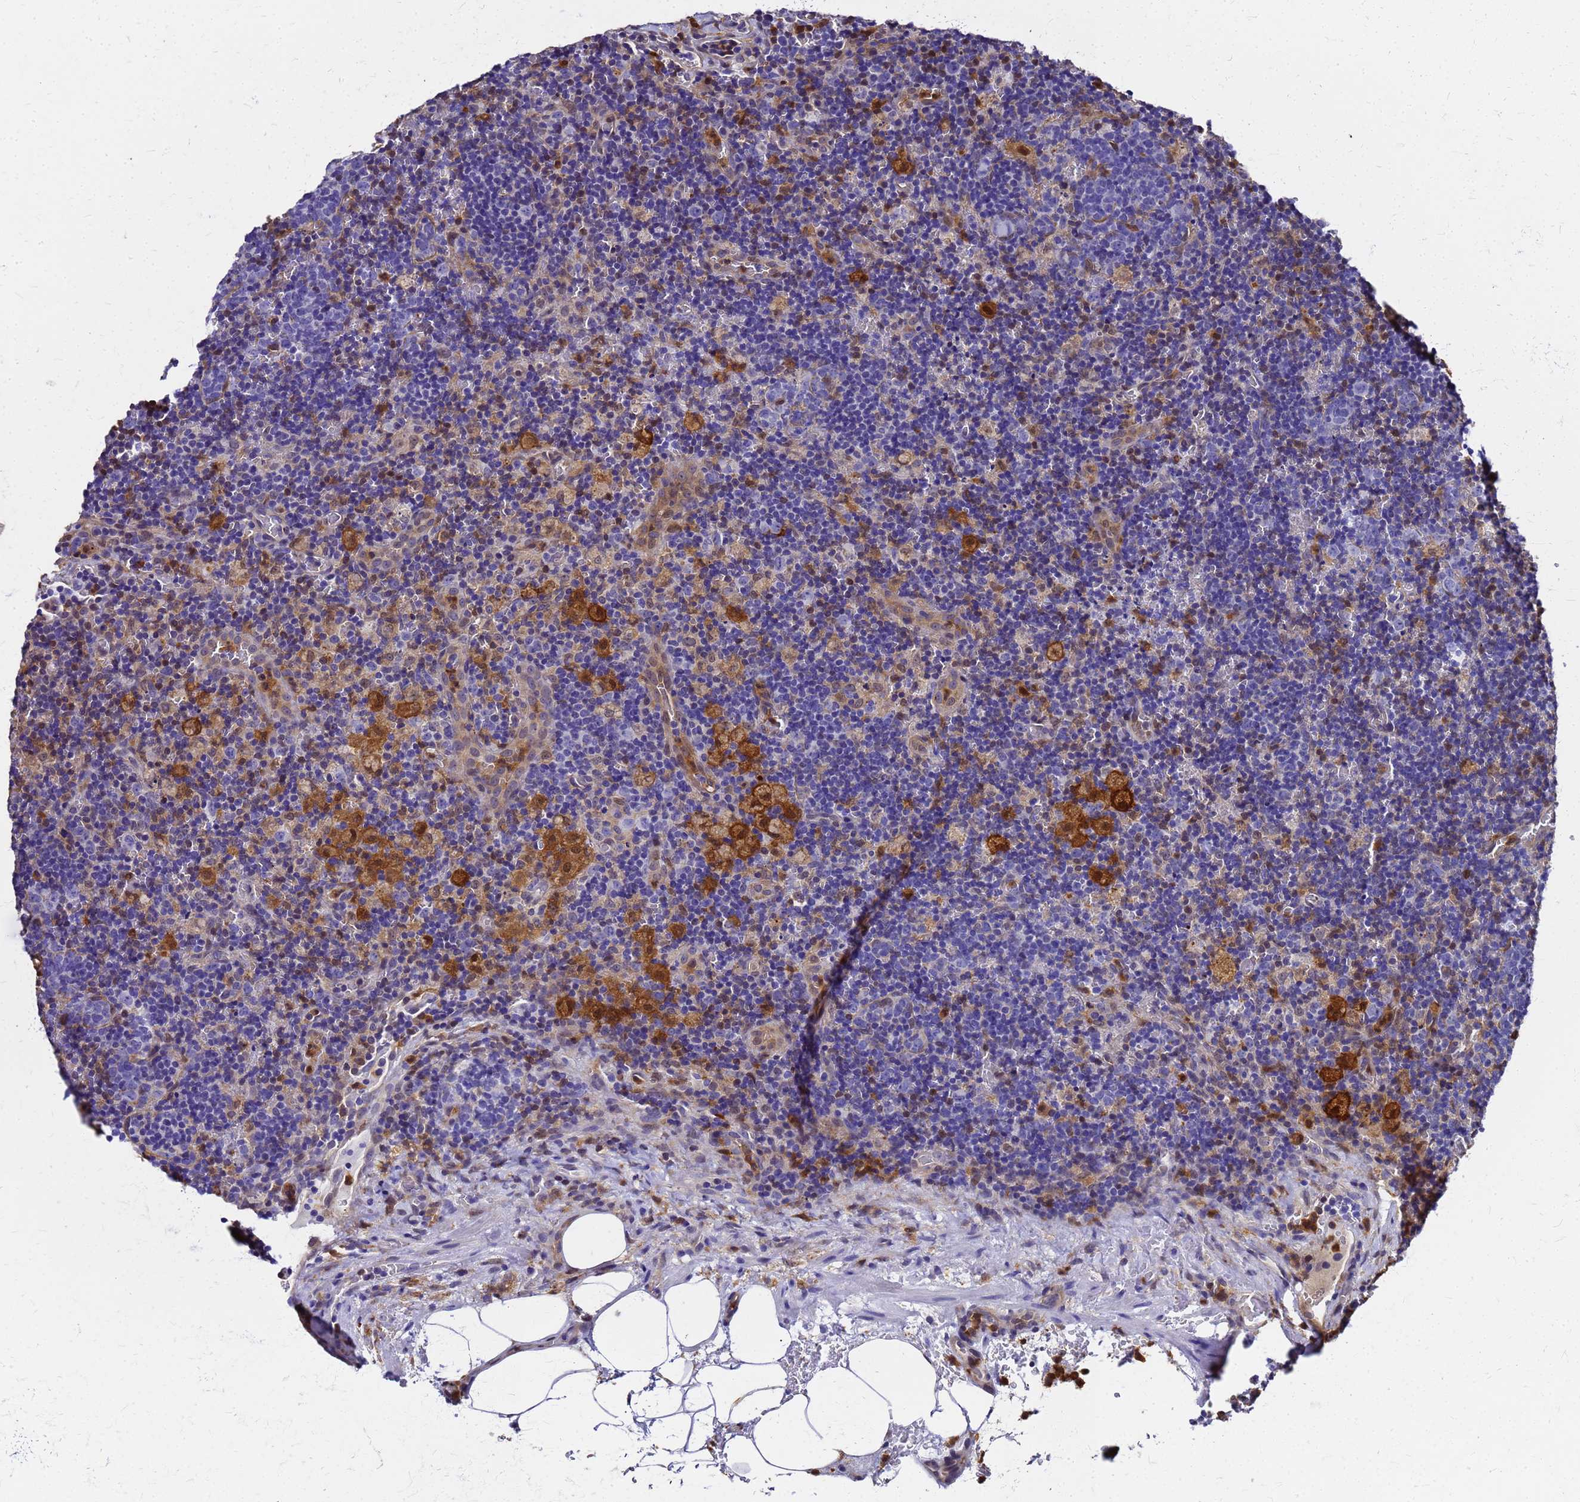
{"staining": {"intensity": "moderate", "quantity": "<25%", "location": "cytoplasmic/membranous,nuclear"}, "tissue": "lymph node", "cell_type": "Germinal center cells", "image_type": "normal", "snomed": [{"axis": "morphology", "description": "Normal tissue, NOS"}, {"axis": "topography", "description": "Lymph node"}], "caption": "Immunohistochemical staining of normal human lymph node shows moderate cytoplasmic/membranous,nuclear protein expression in about <25% of germinal center cells.", "gene": "S100A11", "patient": {"sex": "male", "age": 58}}